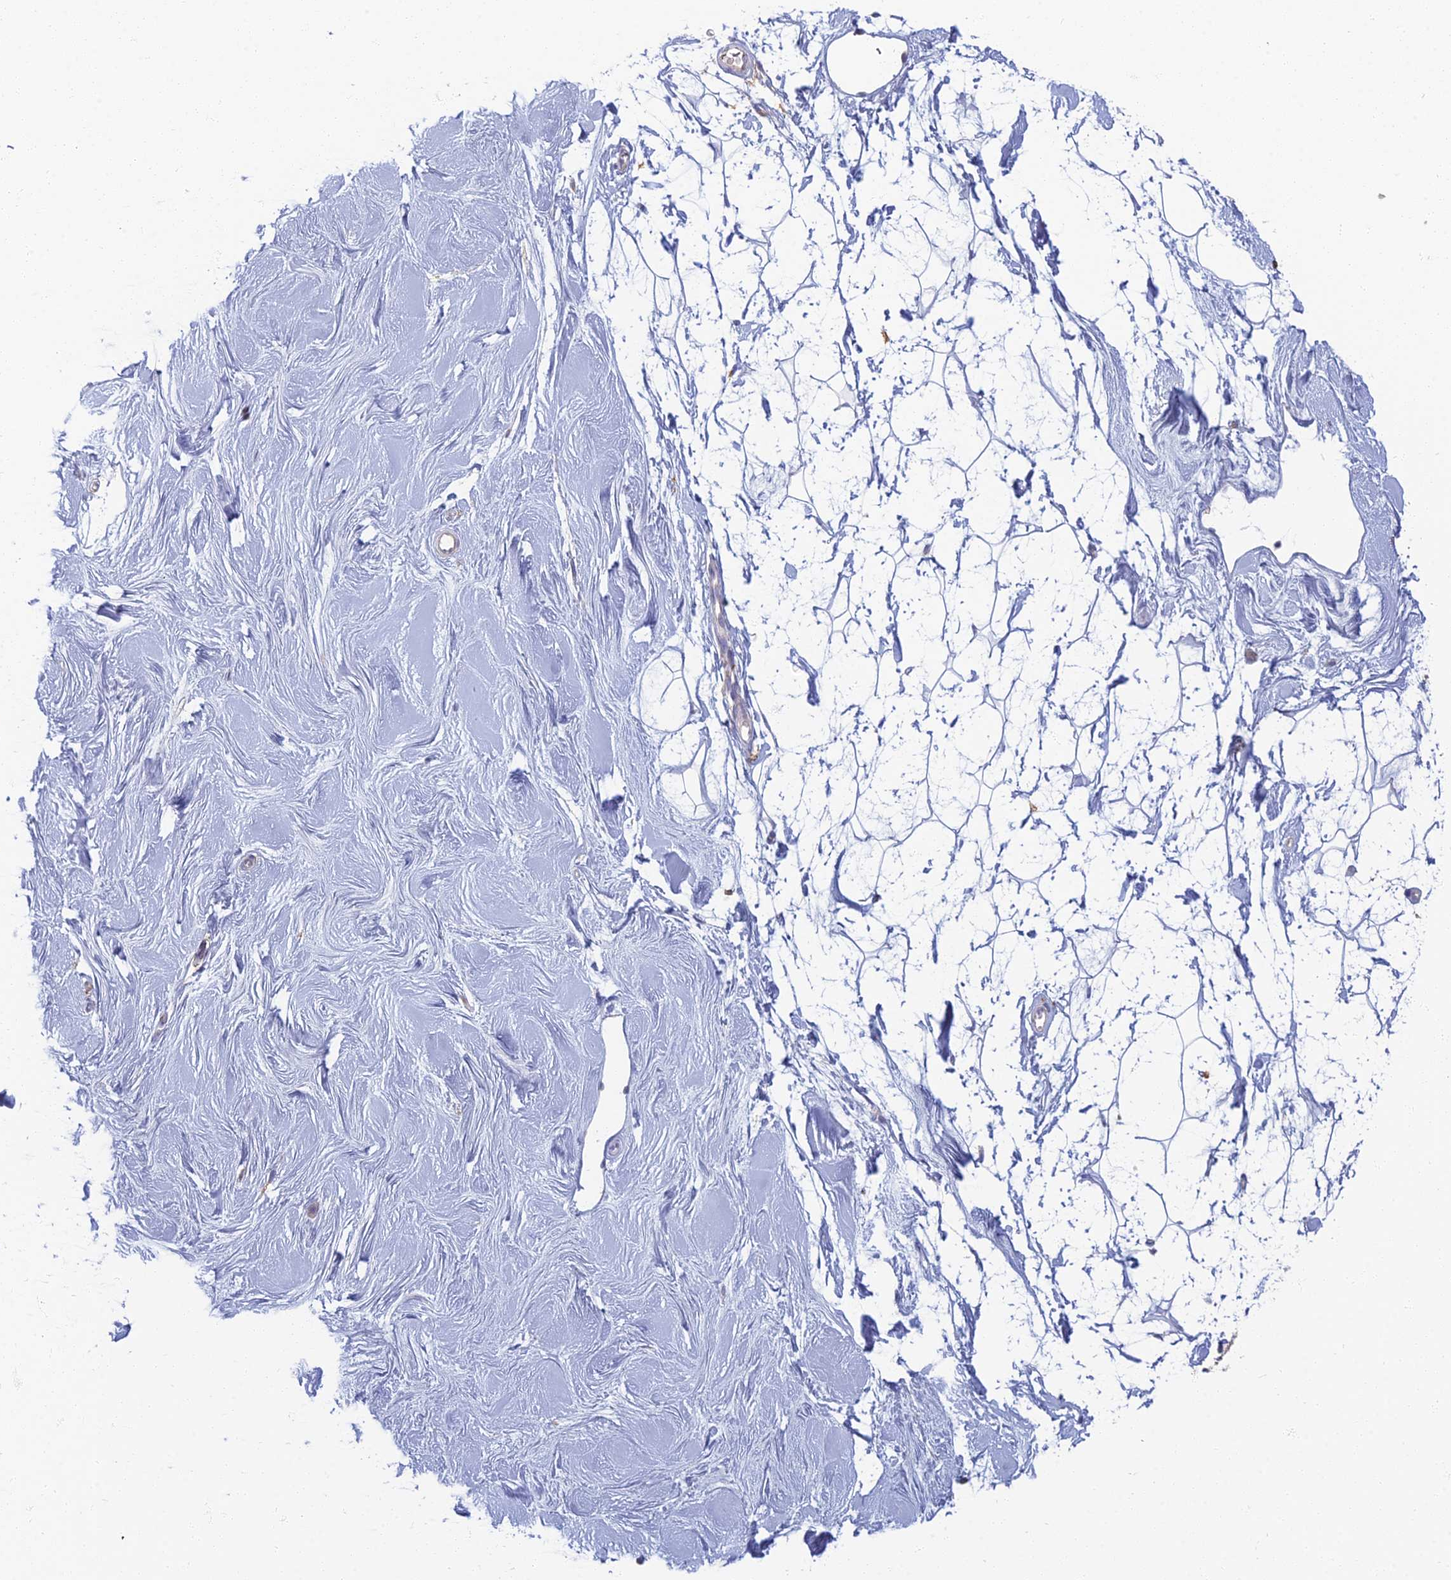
{"staining": {"intensity": "negative", "quantity": "none", "location": "none"}, "tissue": "breast", "cell_type": "Adipocytes", "image_type": "normal", "snomed": [{"axis": "morphology", "description": "Normal tissue, NOS"}, {"axis": "topography", "description": "Breast"}], "caption": "An image of breast stained for a protein reveals no brown staining in adipocytes.", "gene": "PROX2", "patient": {"sex": "female", "age": 26}}